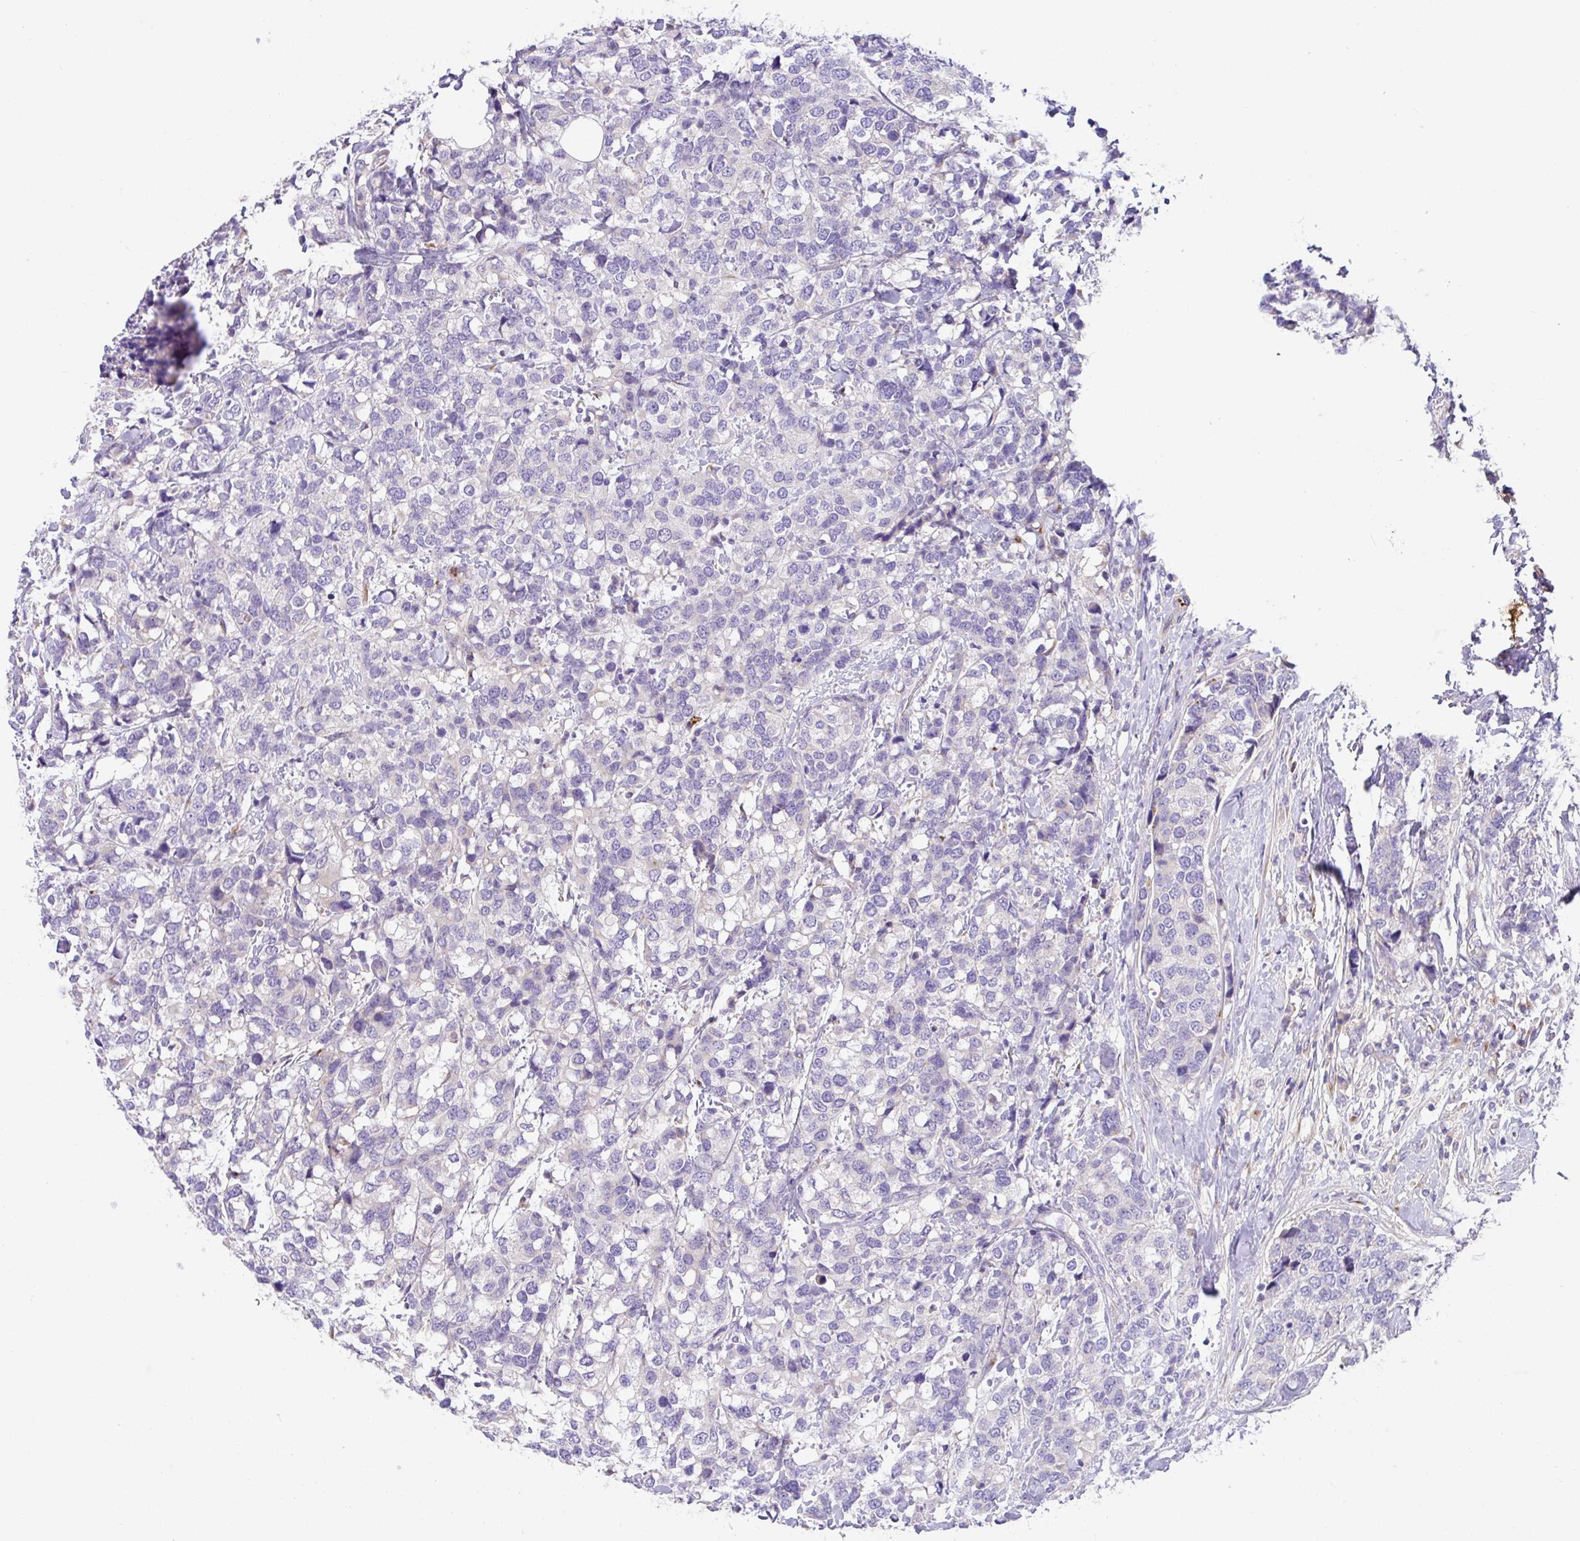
{"staining": {"intensity": "negative", "quantity": "none", "location": "none"}, "tissue": "breast cancer", "cell_type": "Tumor cells", "image_type": "cancer", "snomed": [{"axis": "morphology", "description": "Lobular carcinoma"}, {"axis": "topography", "description": "Breast"}], "caption": "A histopathology image of human lobular carcinoma (breast) is negative for staining in tumor cells.", "gene": "CRISP3", "patient": {"sex": "female", "age": 59}}